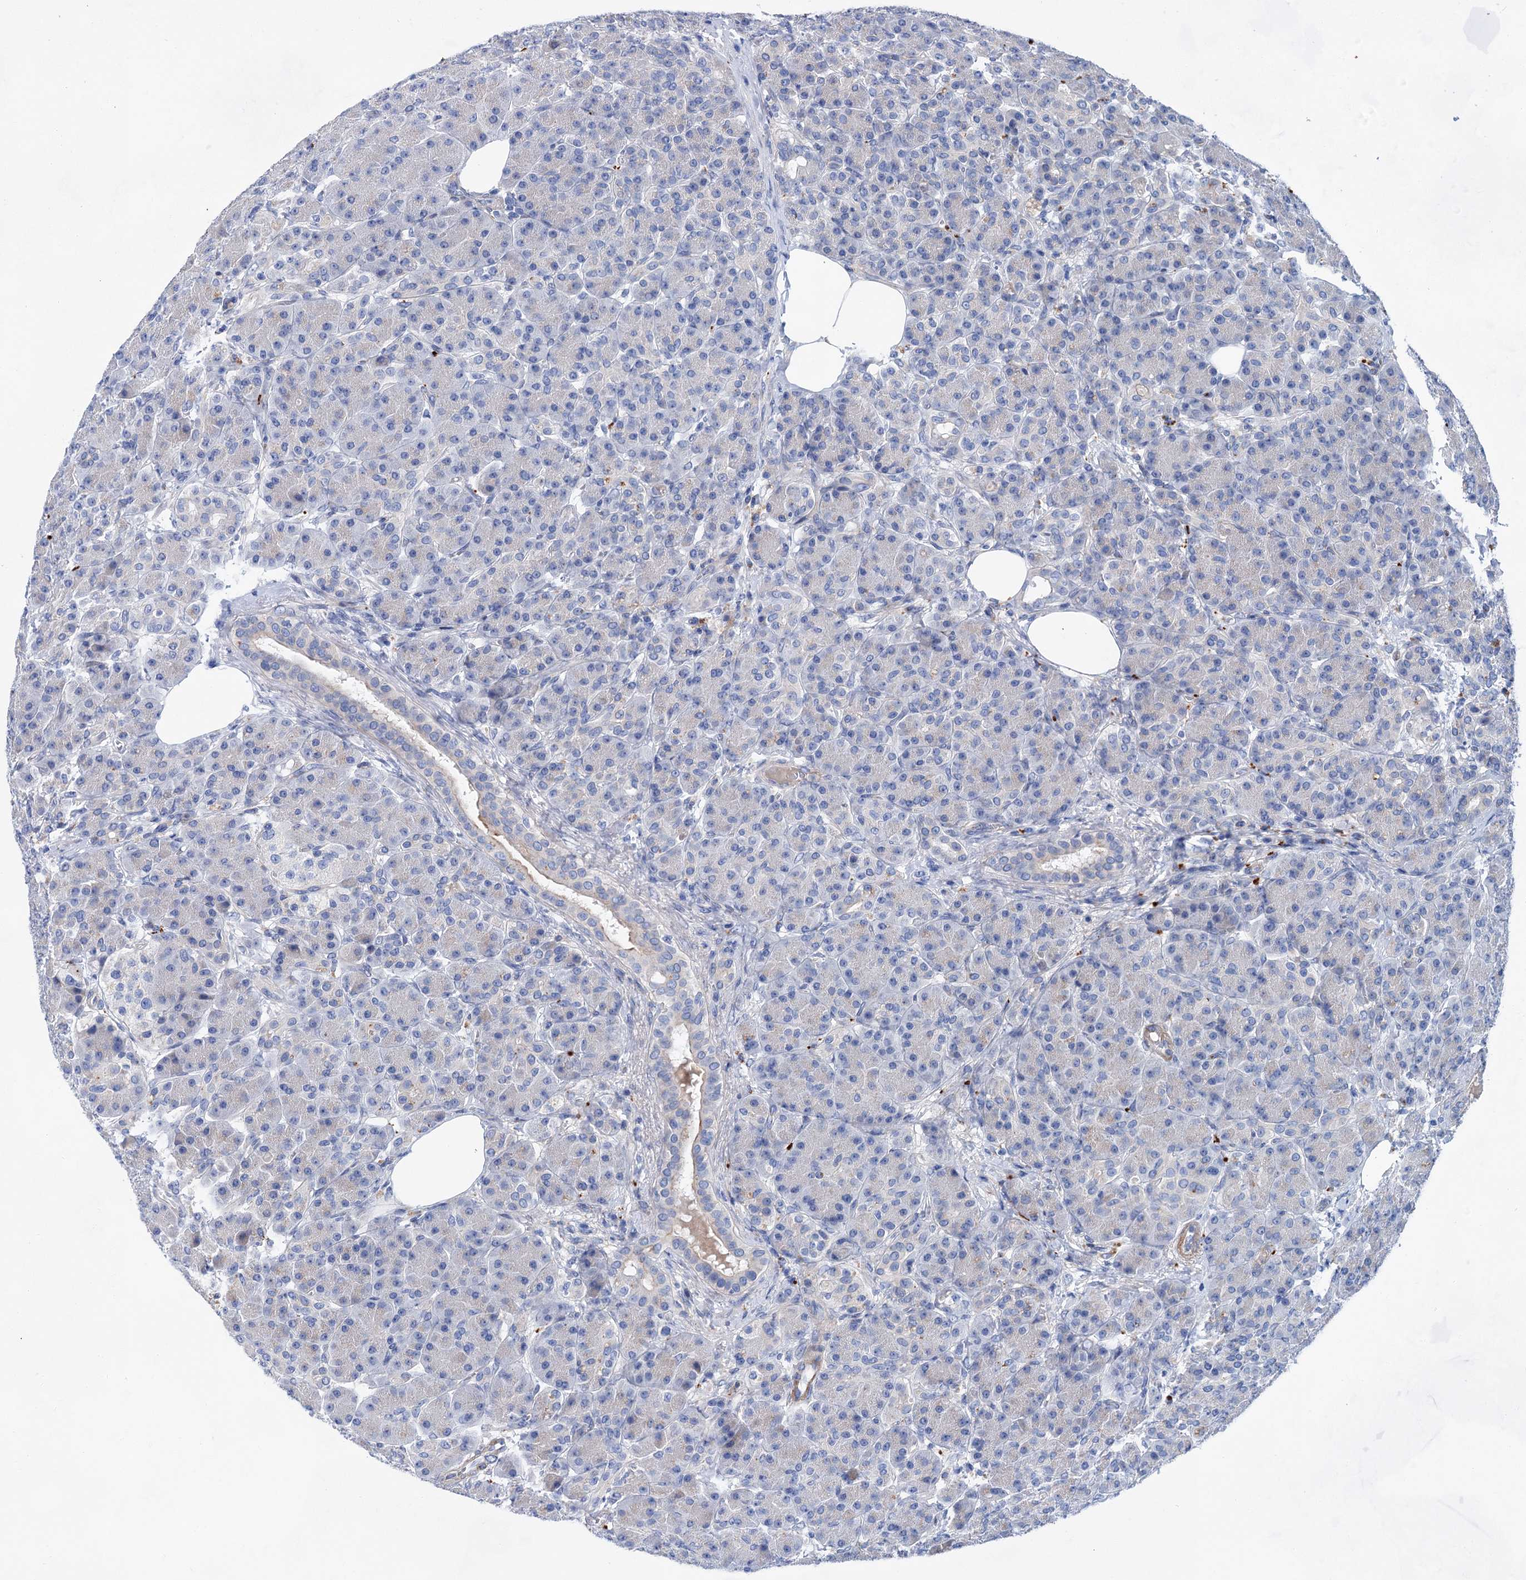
{"staining": {"intensity": "negative", "quantity": "none", "location": "none"}, "tissue": "pancreas", "cell_type": "Exocrine glandular cells", "image_type": "normal", "snomed": [{"axis": "morphology", "description": "Normal tissue, NOS"}, {"axis": "topography", "description": "Pancreas"}], "caption": "High power microscopy image of an immunohistochemistry (IHC) image of benign pancreas, revealing no significant expression in exocrine glandular cells.", "gene": "GPR155", "patient": {"sex": "male", "age": 63}}